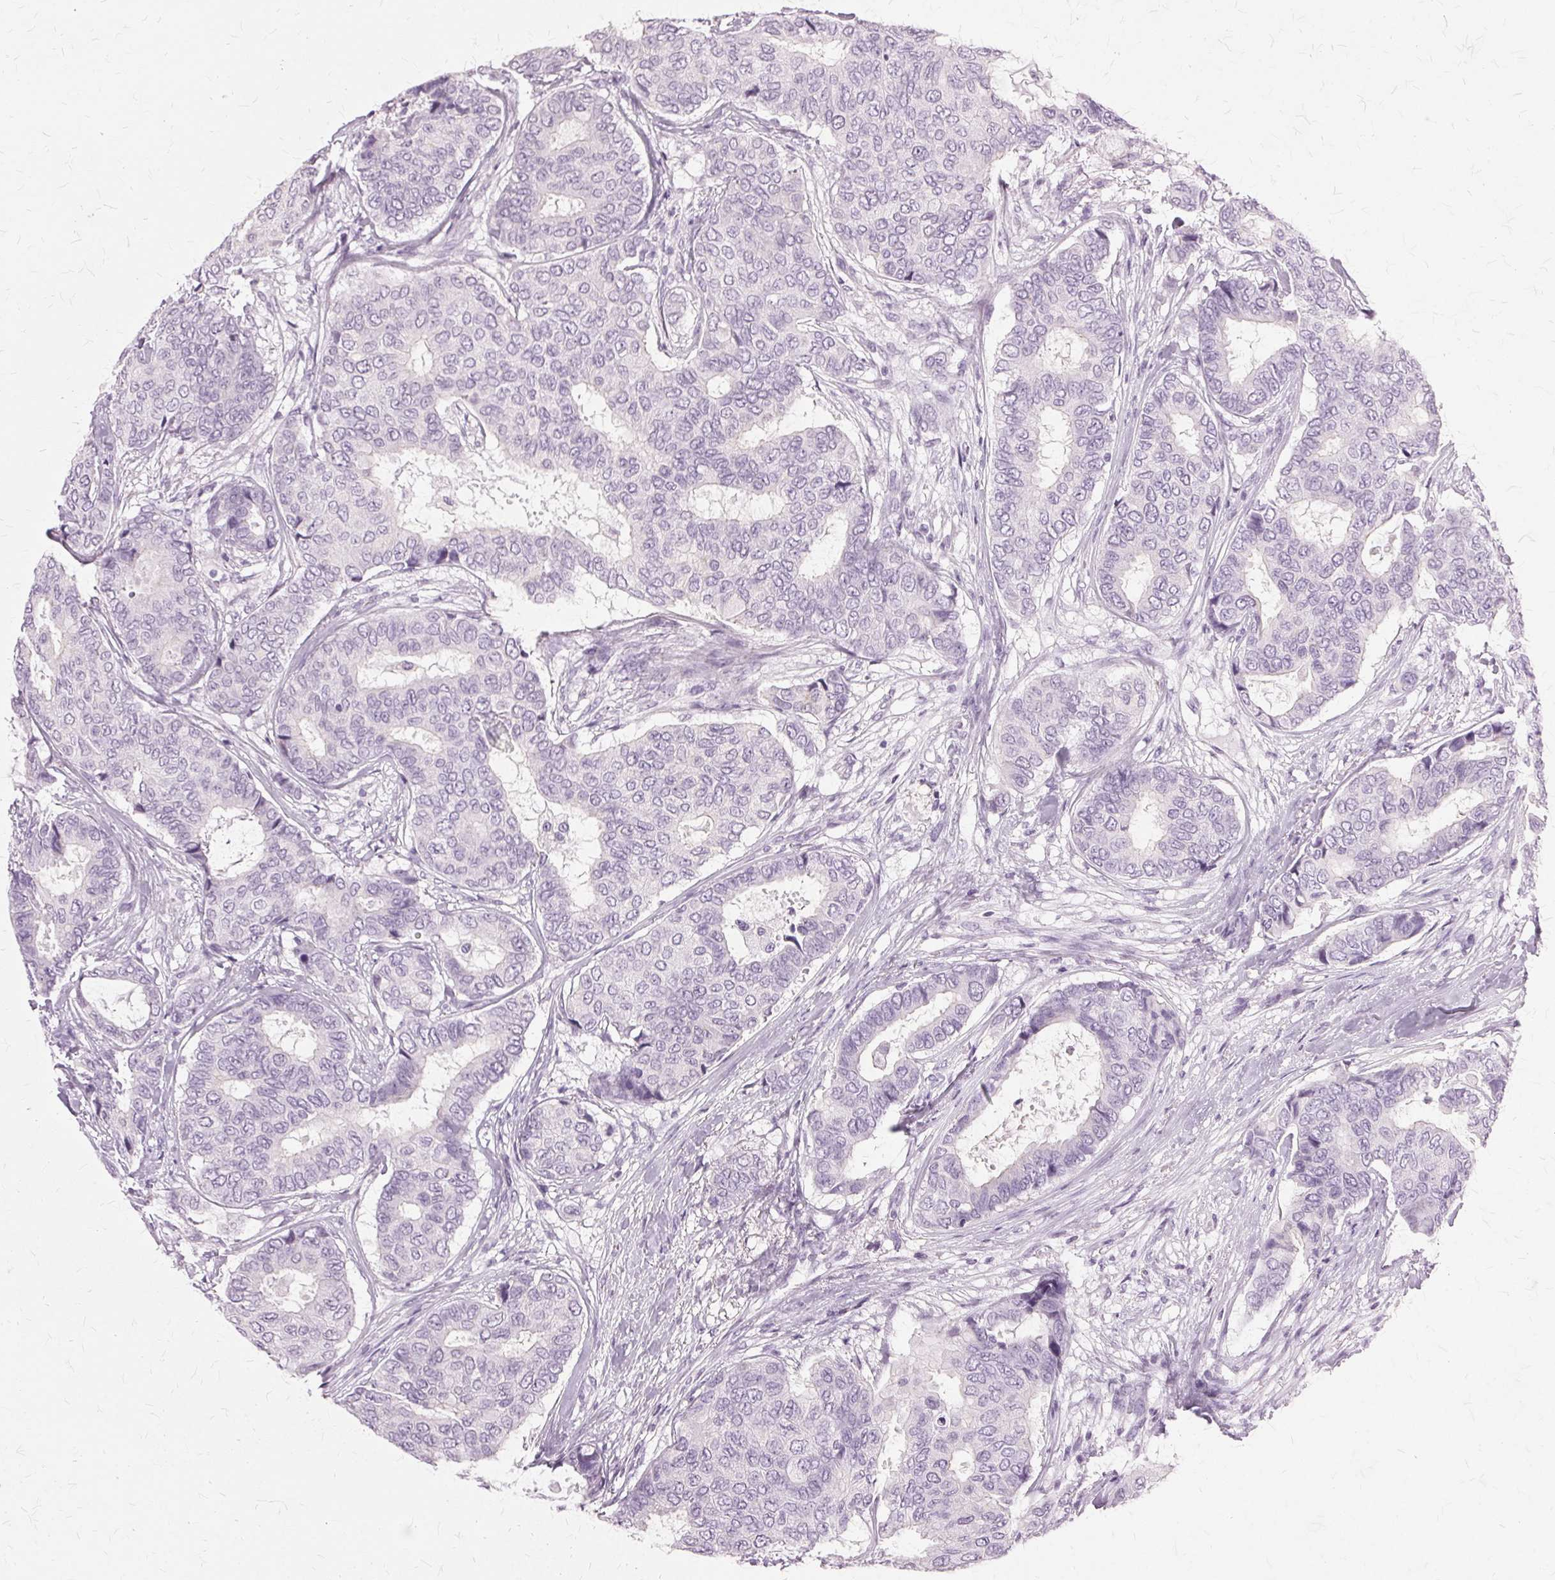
{"staining": {"intensity": "negative", "quantity": "none", "location": "none"}, "tissue": "breast cancer", "cell_type": "Tumor cells", "image_type": "cancer", "snomed": [{"axis": "morphology", "description": "Duct carcinoma"}, {"axis": "topography", "description": "Breast"}], "caption": "An image of breast cancer (invasive ductal carcinoma) stained for a protein exhibits no brown staining in tumor cells.", "gene": "SLC45A3", "patient": {"sex": "female", "age": 75}}